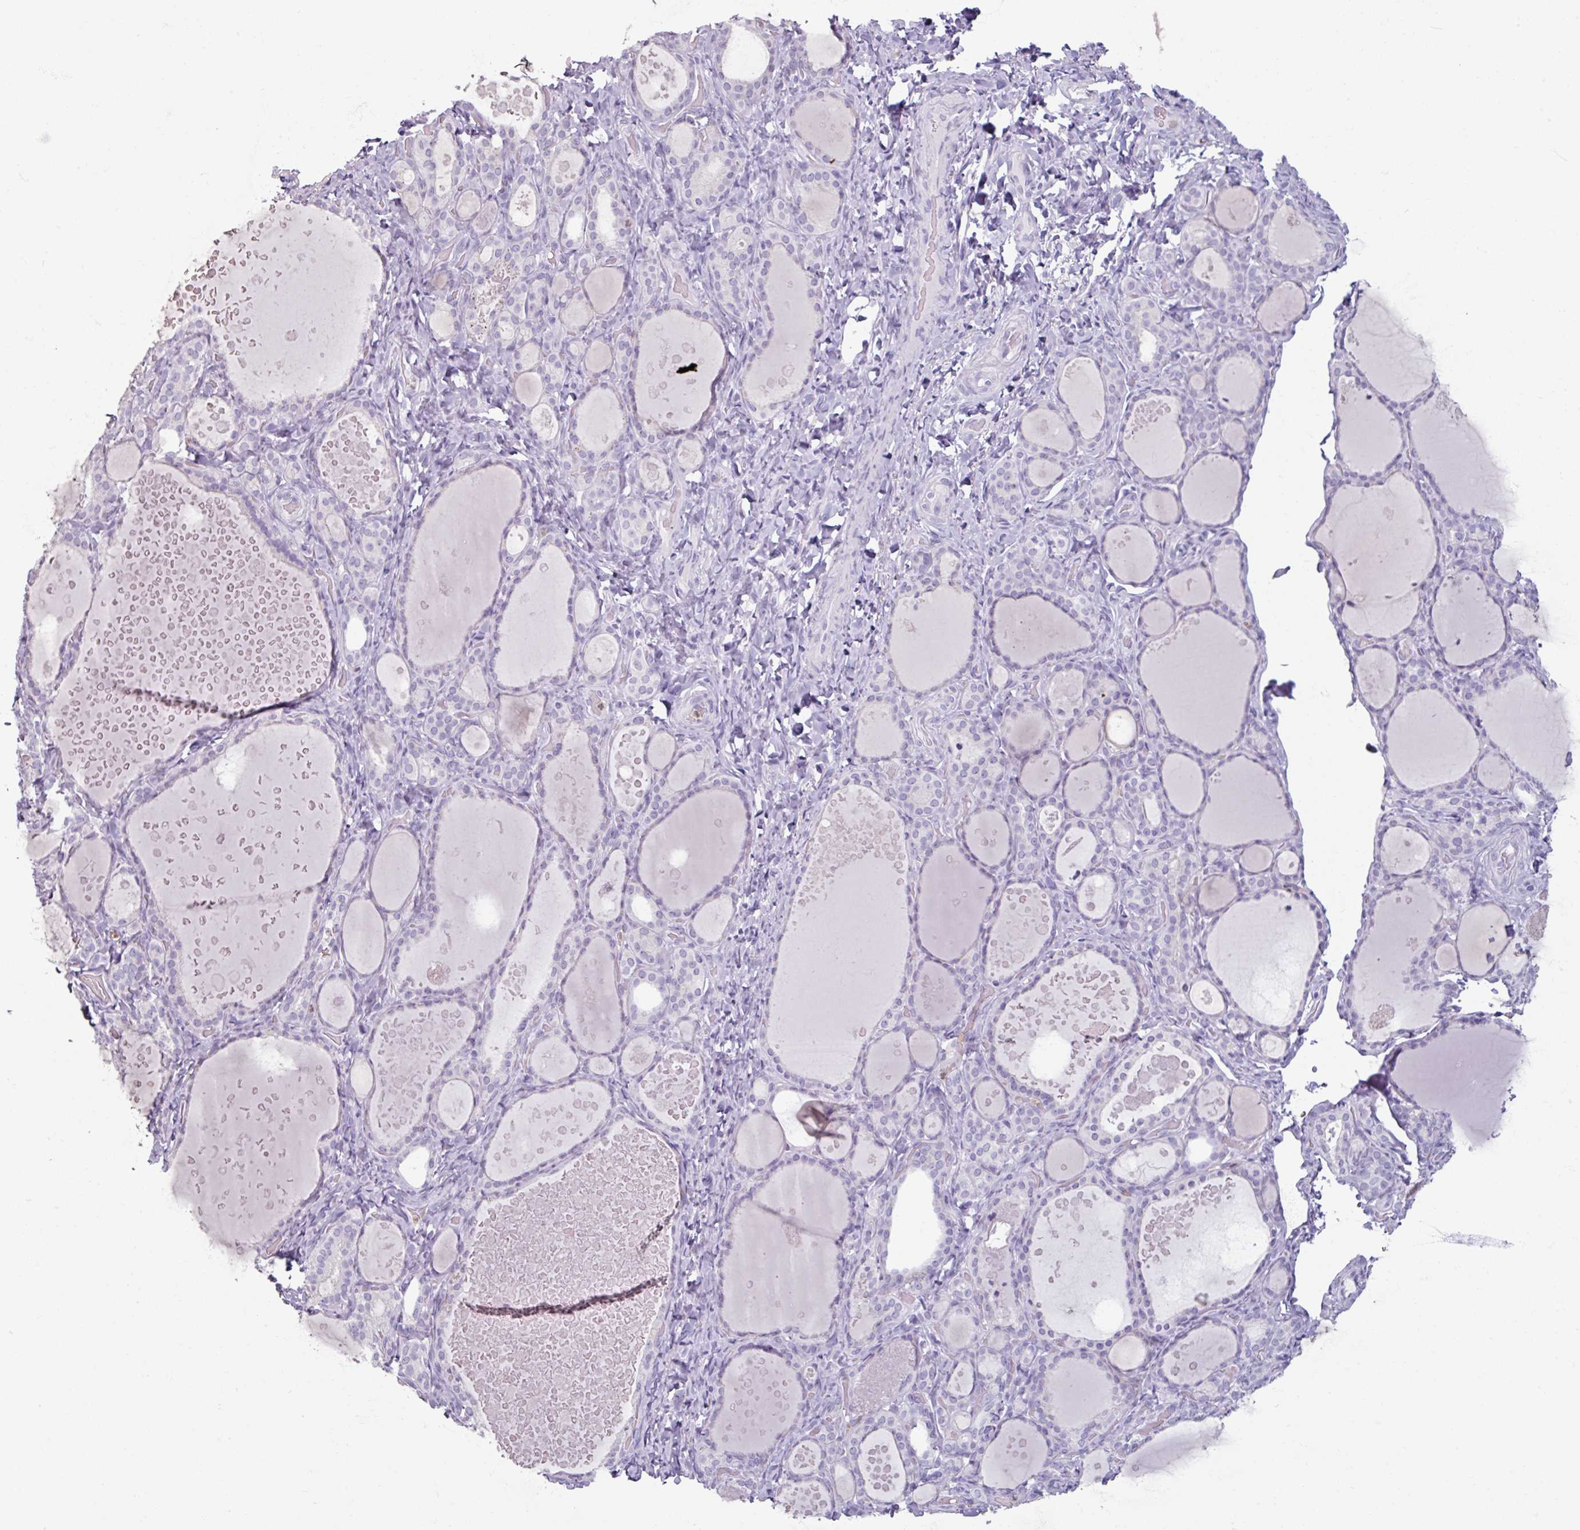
{"staining": {"intensity": "negative", "quantity": "none", "location": "none"}, "tissue": "thyroid gland", "cell_type": "Glandular cells", "image_type": "normal", "snomed": [{"axis": "morphology", "description": "Normal tissue, NOS"}, {"axis": "topography", "description": "Thyroid gland"}], "caption": "An IHC micrograph of normal thyroid gland is shown. There is no staining in glandular cells of thyroid gland. The staining is performed using DAB (3,3'-diaminobenzidine) brown chromogen with nuclei counter-stained in using hematoxylin.", "gene": "ARG1", "patient": {"sex": "female", "age": 46}}